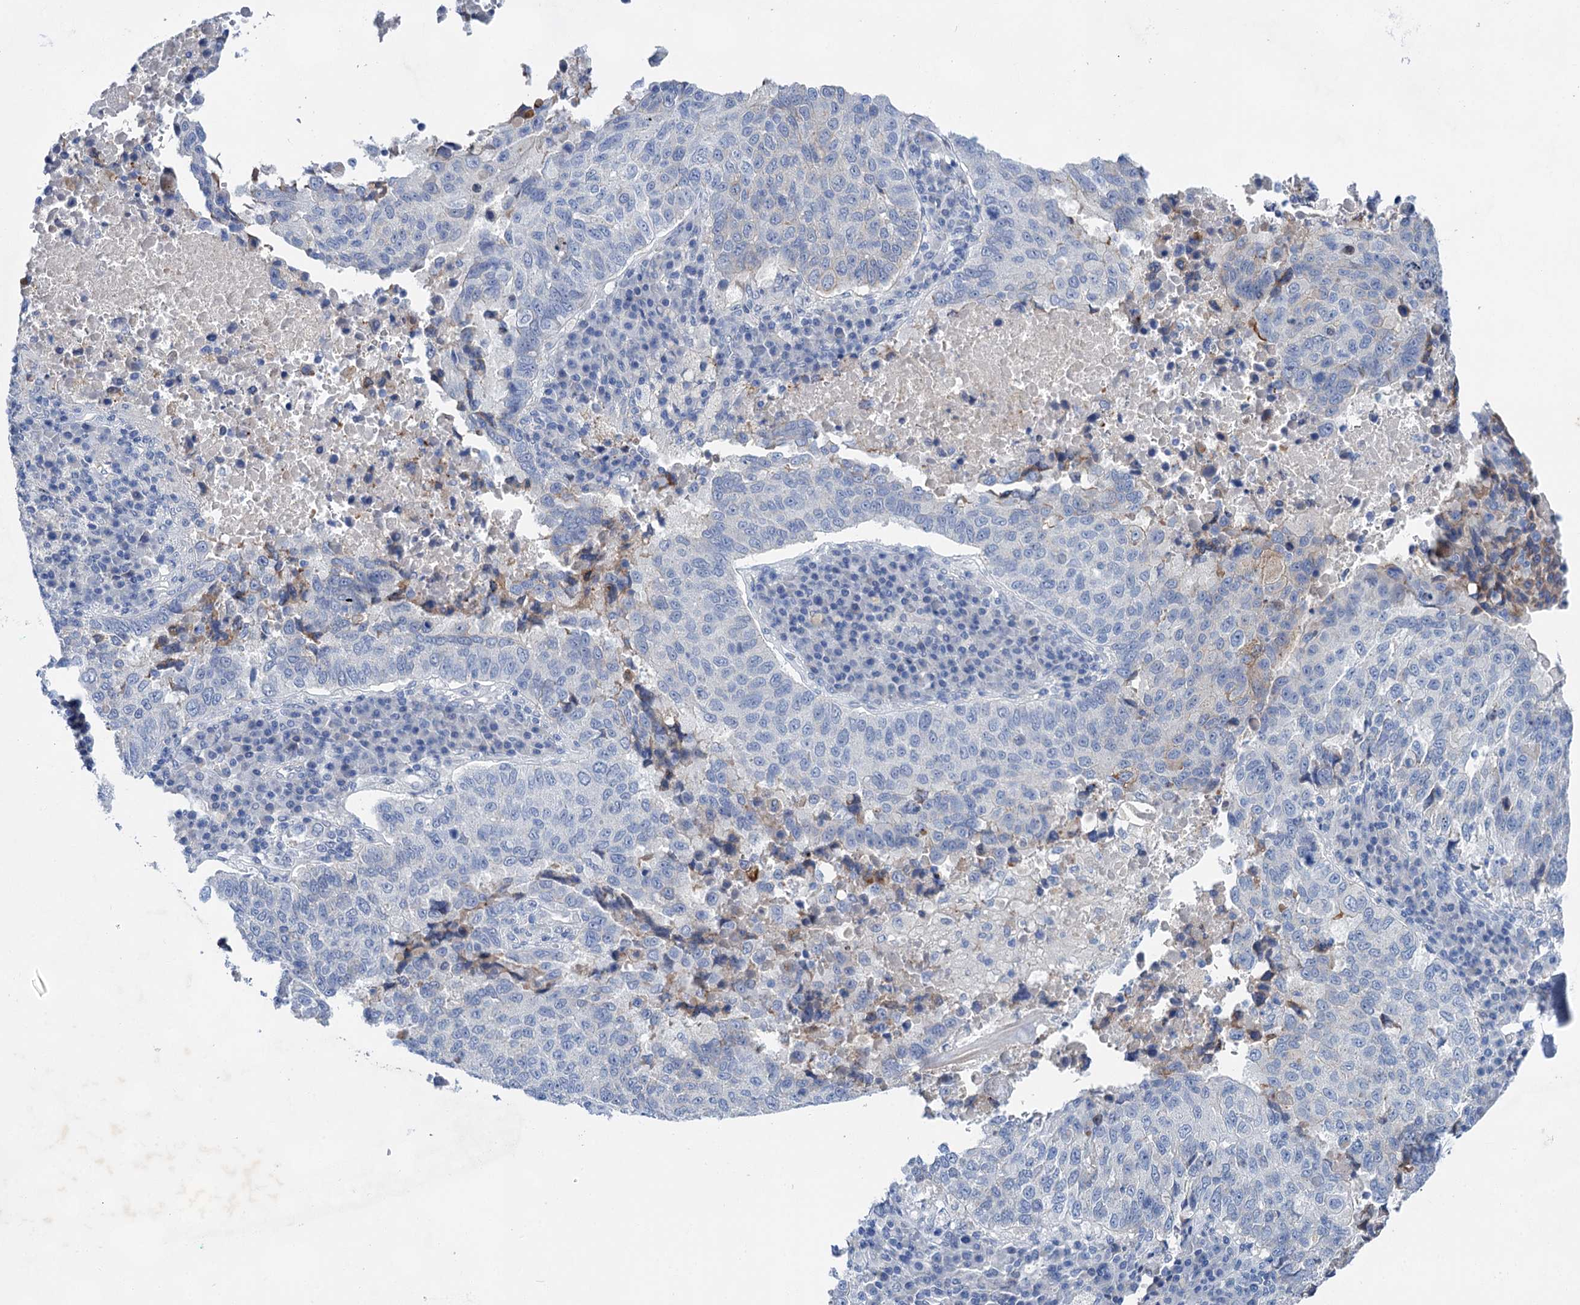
{"staining": {"intensity": "negative", "quantity": "none", "location": "none"}, "tissue": "lung cancer", "cell_type": "Tumor cells", "image_type": "cancer", "snomed": [{"axis": "morphology", "description": "Squamous cell carcinoma, NOS"}, {"axis": "topography", "description": "Lung"}], "caption": "A micrograph of squamous cell carcinoma (lung) stained for a protein demonstrates no brown staining in tumor cells.", "gene": "MORN3", "patient": {"sex": "male", "age": 73}}